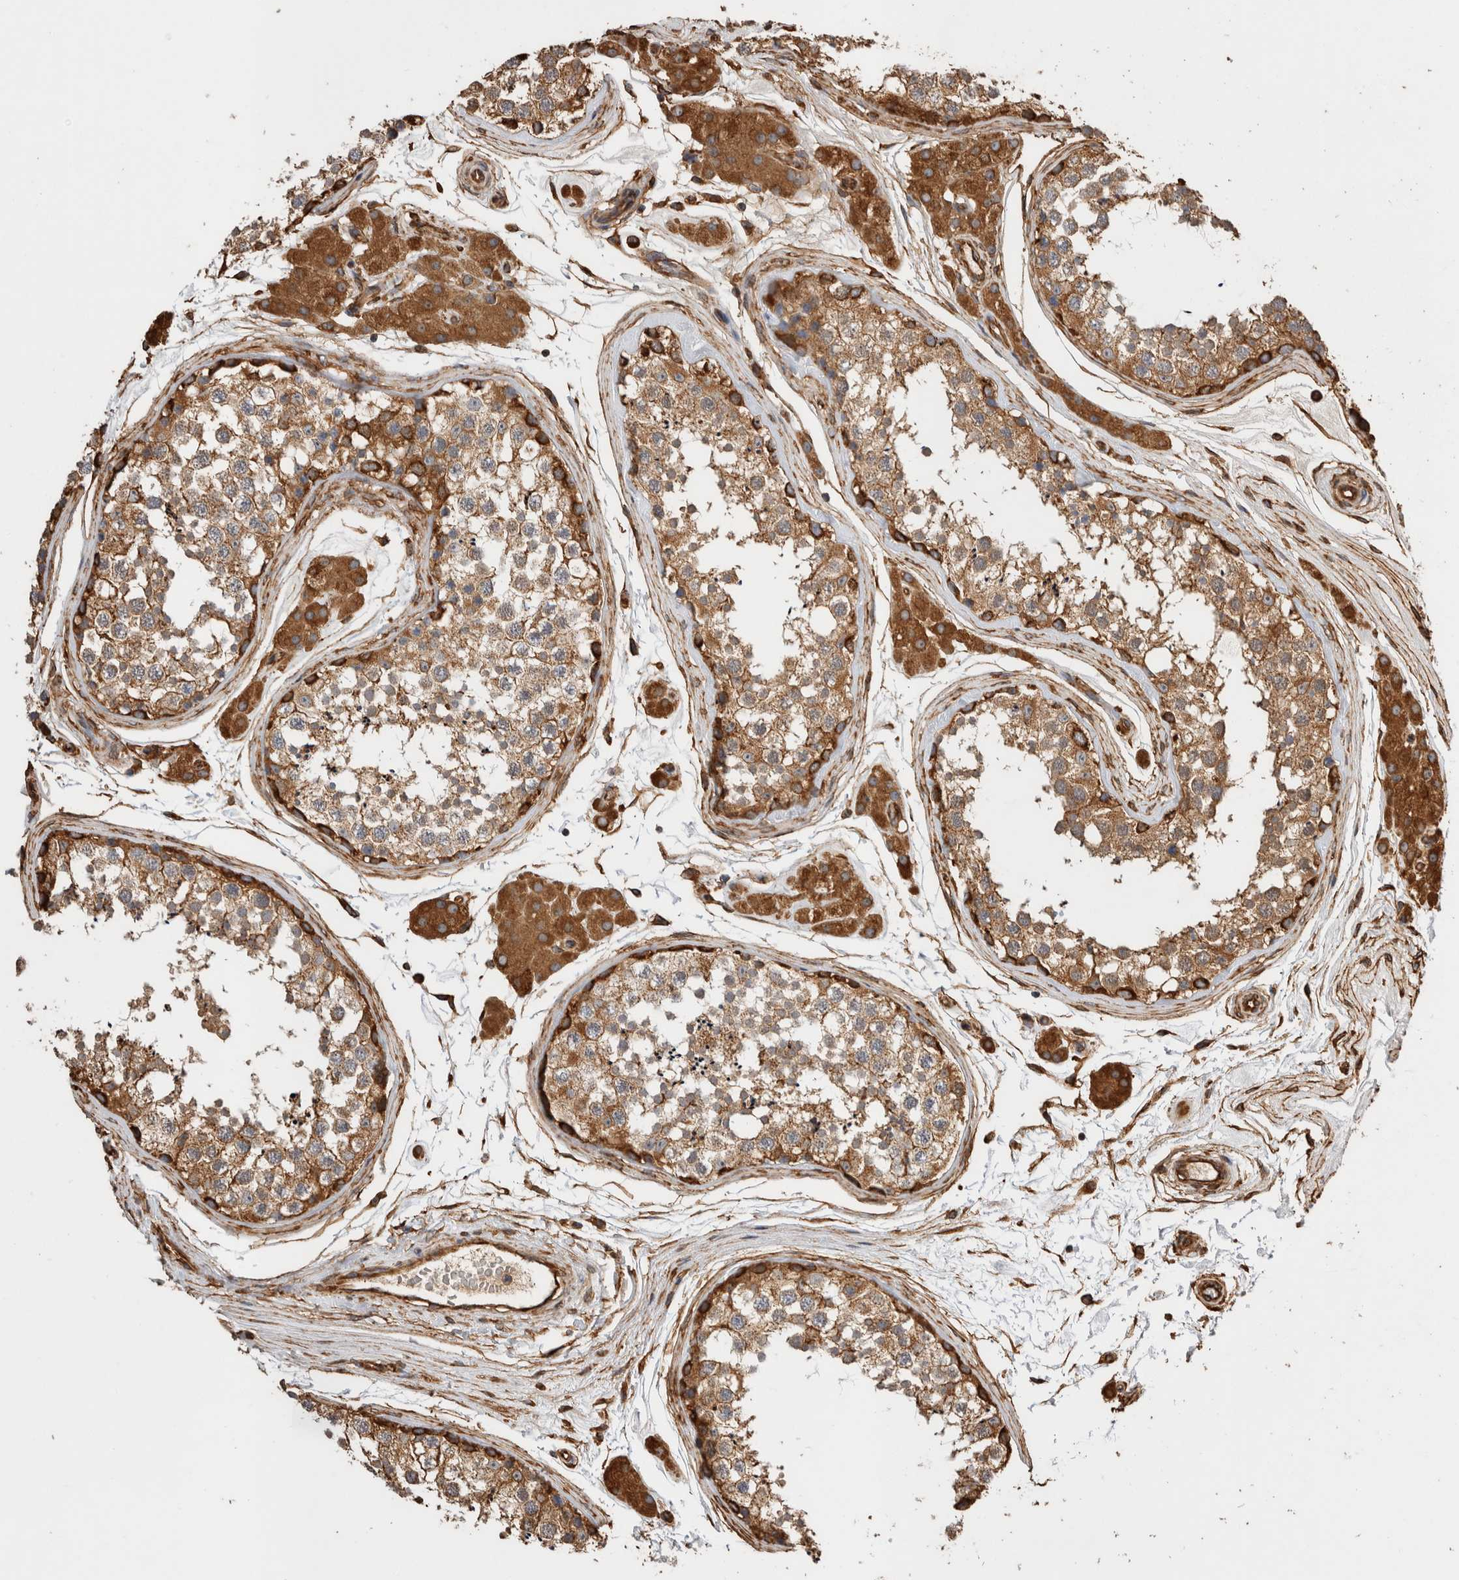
{"staining": {"intensity": "strong", "quantity": "25%-75%", "location": "cytoplasmic/membranous"}, "tissue": "testis", "cell_type": "Cells in seminiferous ducts", "image_type": "normal", "snomed": [{"axis": "morphology", "description": "Normal tissue, NOS"}, {"axis": "topography", "description": "Testis"}], "caption": "This image demonstrates benign testis stained with immunohistochemistry to label a protein in brown. The cytoplasmic/membranous of cells in seminiferous ducts show strong positivity for the protein. Nuclei are counter-stained blue.", "gene": "ZNF397", "patient": {"sex": "male", "age": 56}}